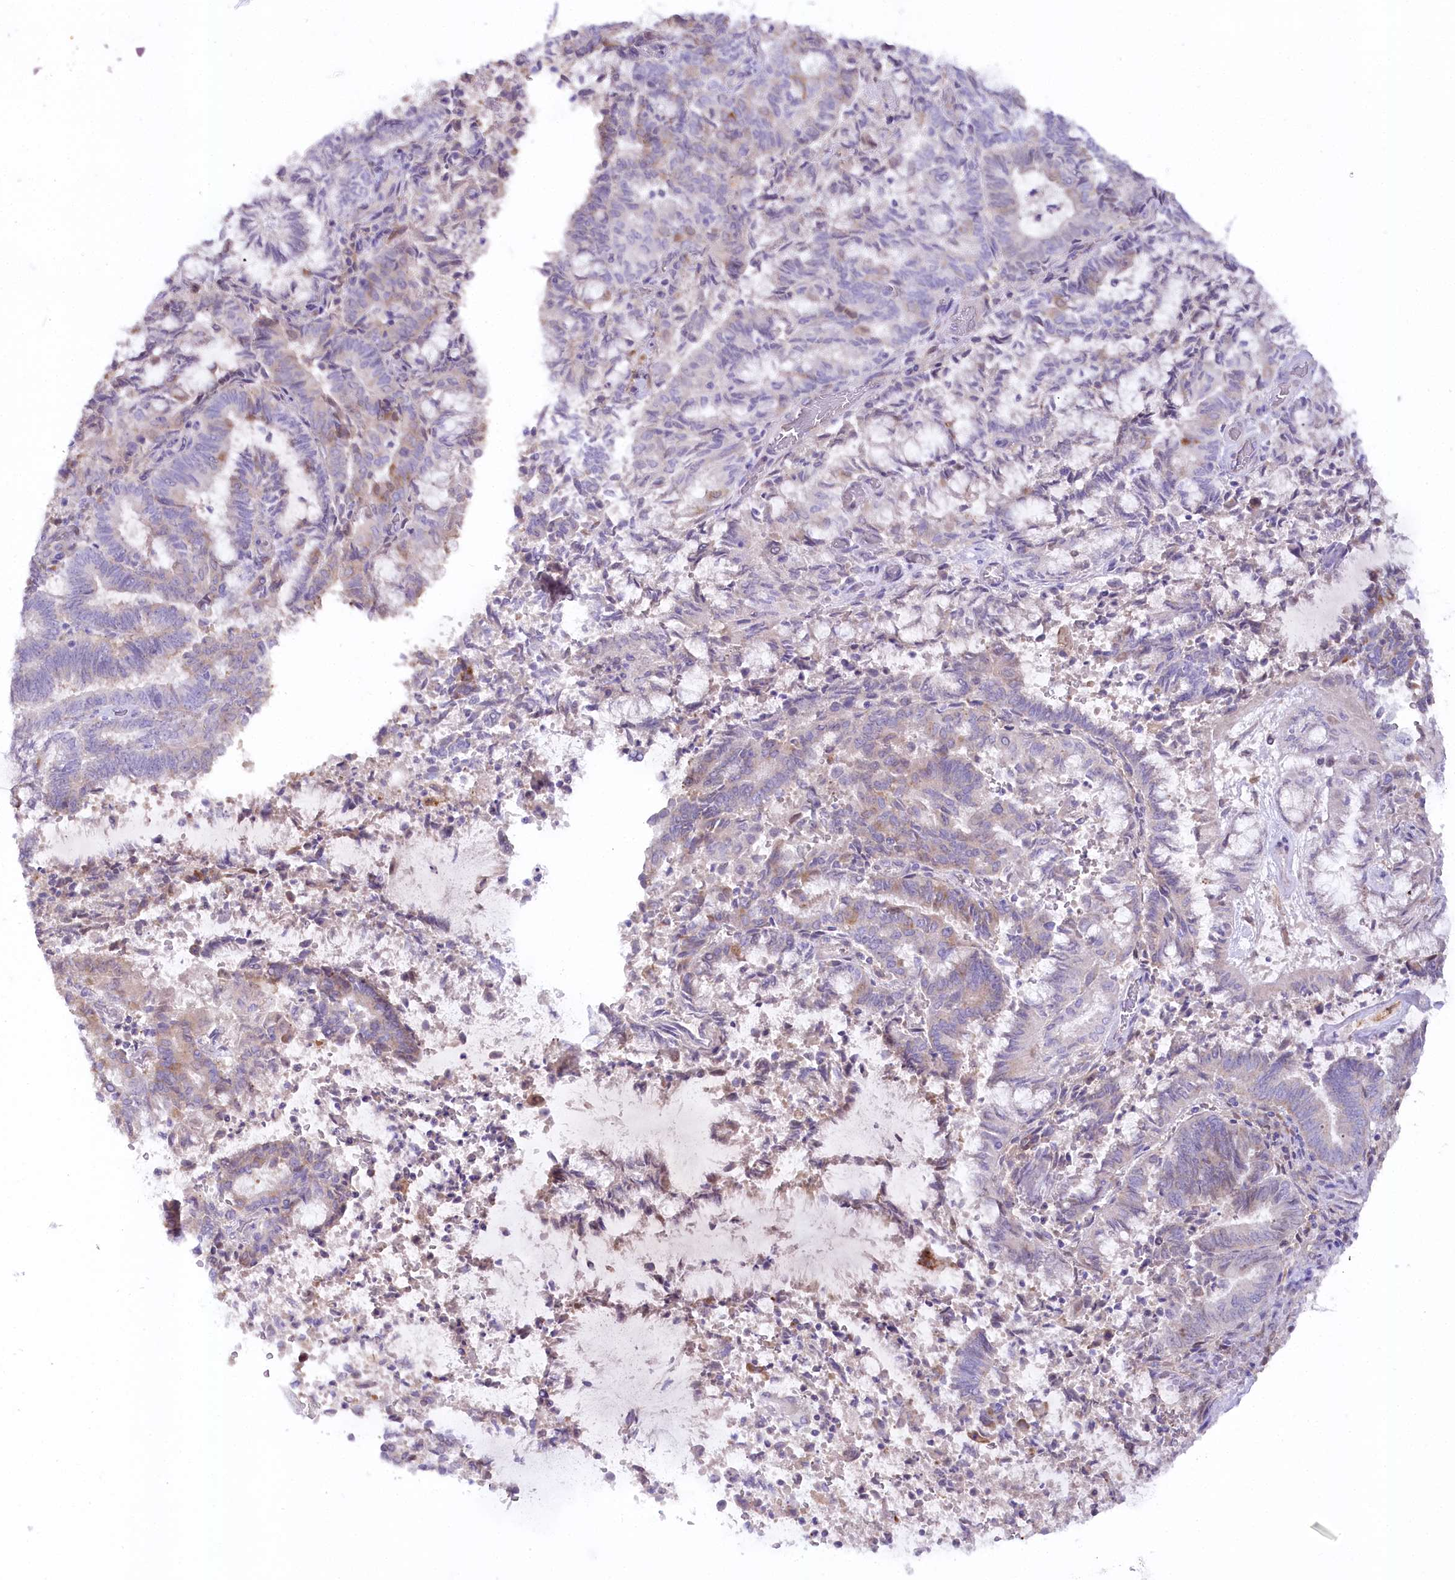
{"staining": {"intensity": "weak", "quantity": "25%-75%", "location": "cytoplasmic/membranous"}, "tissue": "endometrial cancer", "cell_type": "Tumor cells", "image_type": "cancer", "snomed": [{"axis": "morphology", "description": "Adenocarcinoma, NOS"}, {"axis": "topography", "description": "Endometrium"}], "caption": "Human endometrial cancer (adenocarcinoma) stained with a protein marker exhibits weak staining in tumor cells.", "gene": "MYOZ1", "patient": {"sex": "female", "age": 80}}